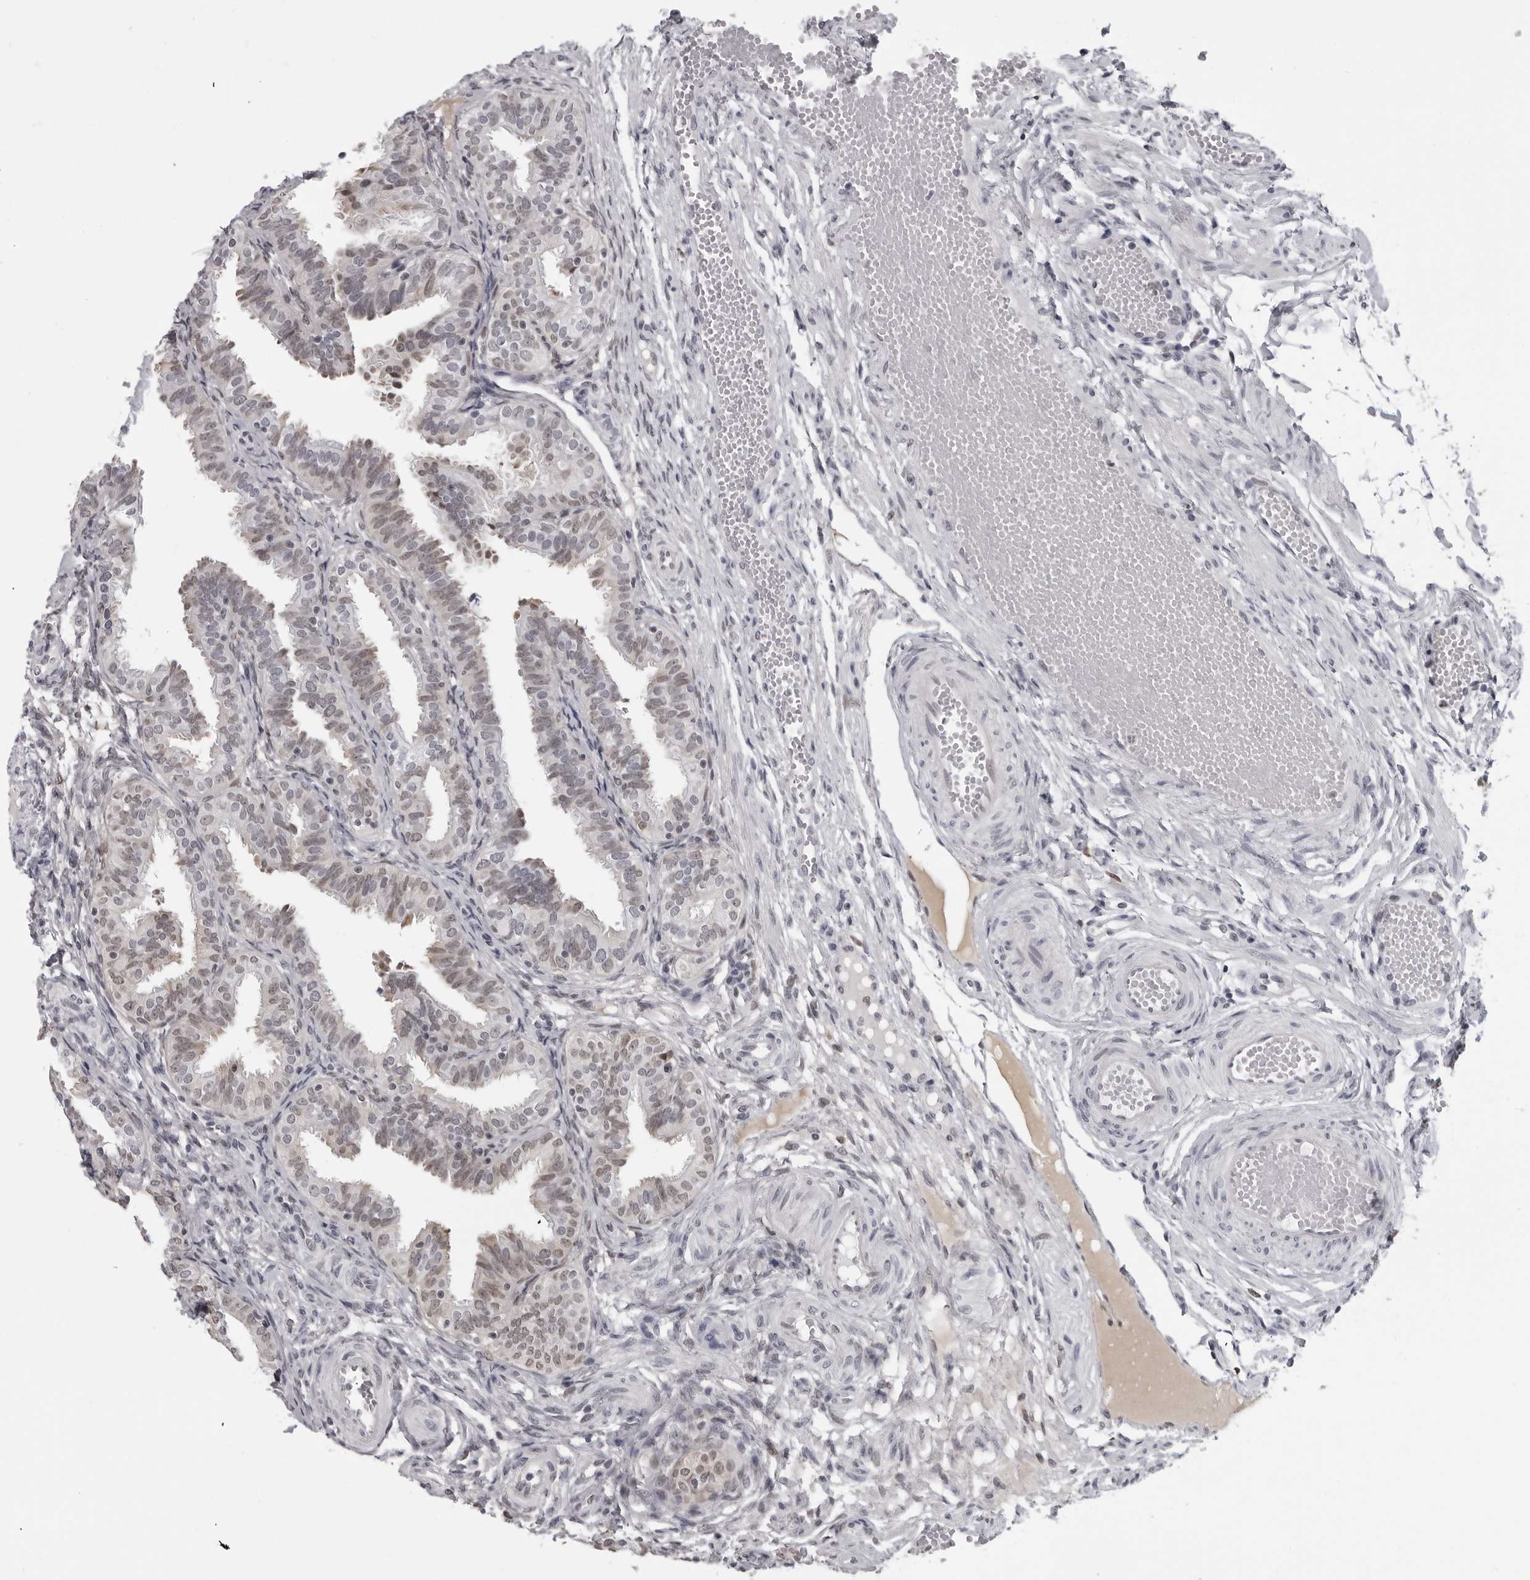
{"staining": {"intensity": "negative", "quantity": "none", "location": "none"}, "tissue": "fallopian tube", "cell_type": "Glandular cells", "image_type": "normal", "snomed": [{"axis": "morphology", "description": "Normal tissue, NOS"}, {"axis": "topography", "description": "Fallopian tube"}], "caption": "The micrograph reveals no significant staining in glandular cells of fallopian tube. (Stains: DAB IHC with hematoxylin counter stain, Microscopy: brightfield microscopy at high magnification).", "gene": "LZIC", "patient": {"sex": "female", "age": 35}}